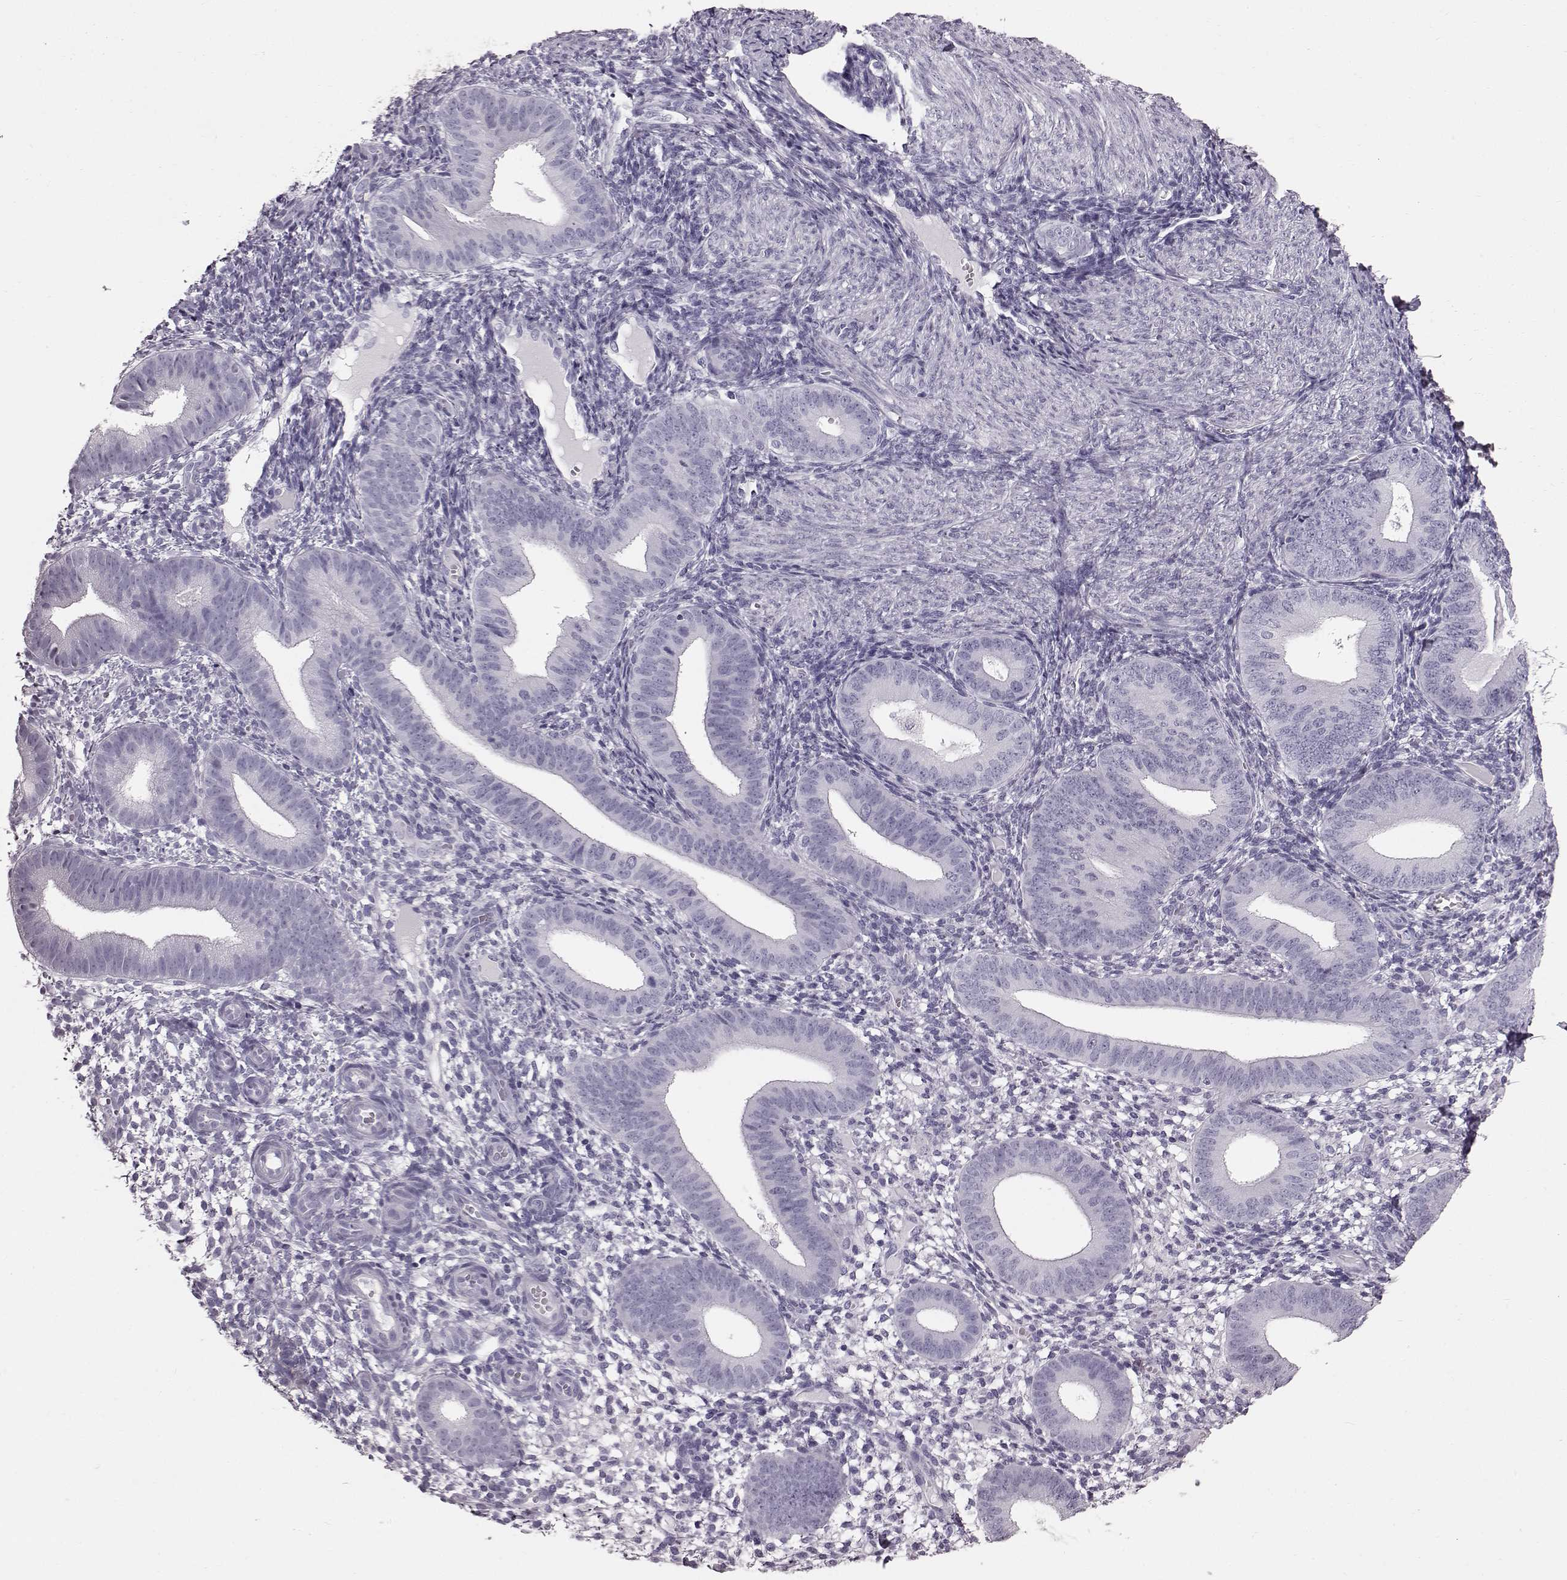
{"staining": {"intensity": "negative", "quantity": "none", "location": "none"}, "tissue": "endometrium", "cell_type": "Cells in endometrial stroma", "image_type": "normal", "snomed": [{"axis": "morphology", "description": "Normal tissue, NOS"}, {"axis": "topography", "description": "Endometrium"}], "caption": "IHC image of unremarkable endometrium: endometrium stained with DAB (3,3'-diaminobenzidine) reveals no significant protein staining in cells in endometrial stroma. The staining was performed using DAB (3,3'-diaminobenzidine) to visualize the protein expression in brown, while the nuclei were stained in blue with hematoxylin (Magnification: 20x).", "gene": "TCHHL1", "patient": {"sex": "female", "age": 39}}